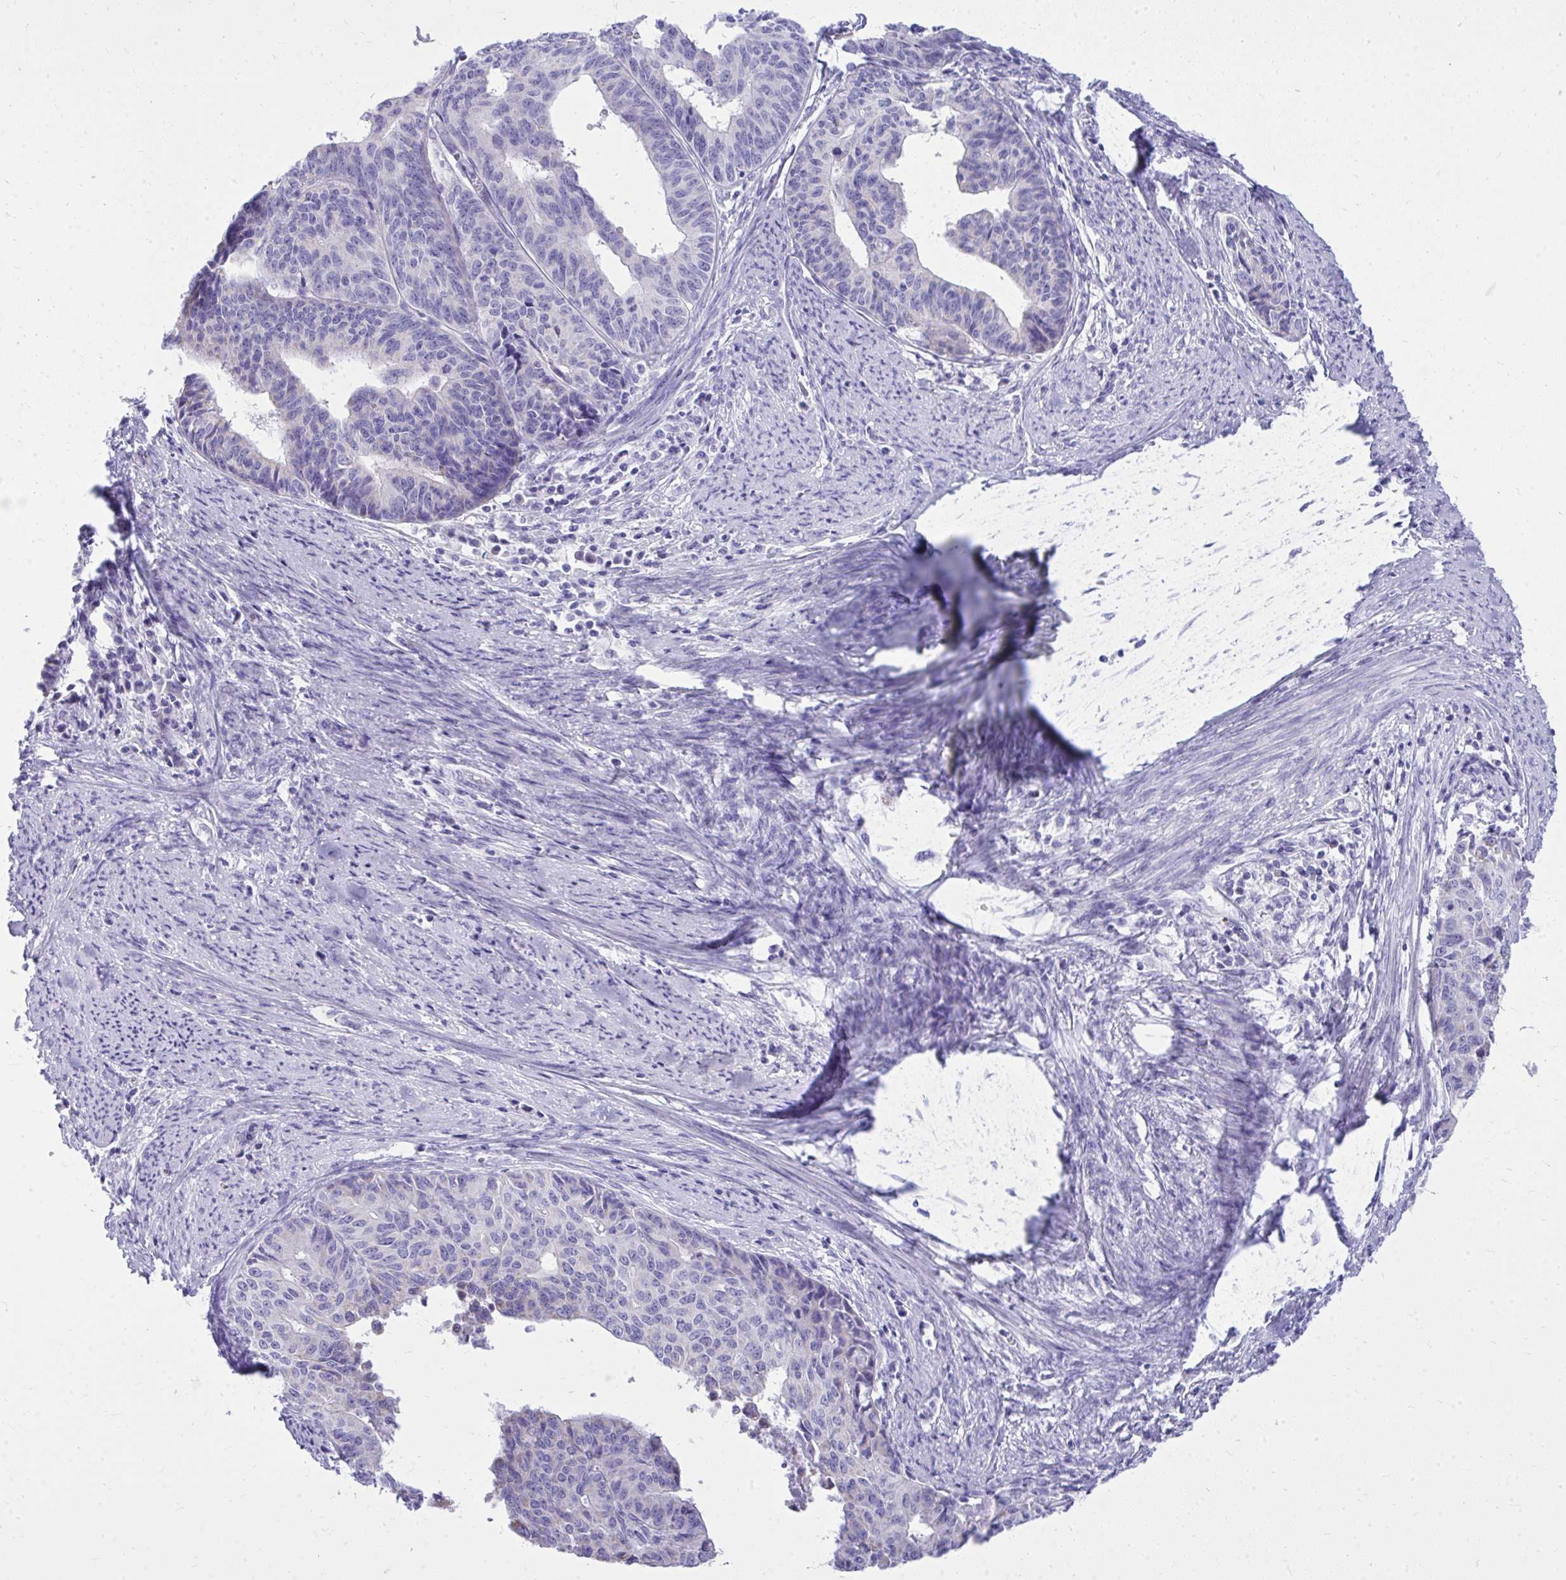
{"staining": {"intensity": "negative", "quantity": "none", "location": "none"}, "tissue": "endometrial cancer", "cell_type": "Tumor cells", "image_type": "cancer", "snomed": [{"axis": "morphology", "description": "Adenocarcinoma, NOS"}, {"axis": "topography", "description": "Endometrium"}], "caption": "Endometrial cancer (adenocarcinoma) stained for a protein using immunohistochemistry (IHC) shows no staining tumor cells.", "gene": "RALYL", "patient": {"sex": "female", "age": 65}}